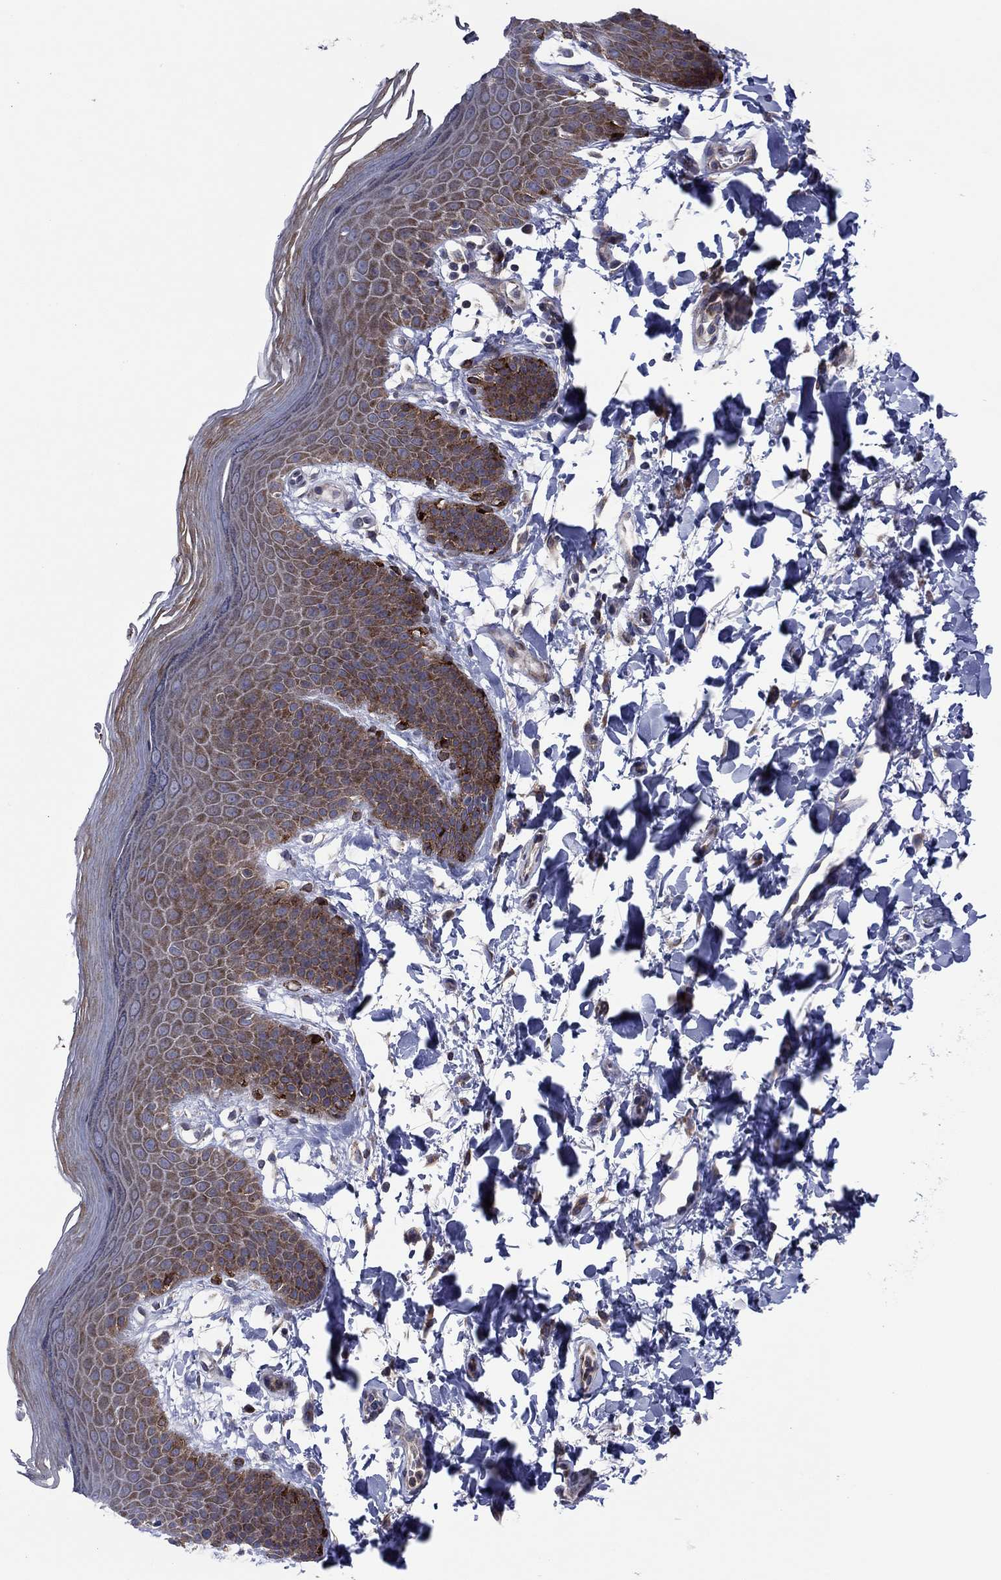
{"staining": {"intensity": "strong", "quantity": "25%-75%", "location": "cytoplasmic/membranous"}, "tissue": "skin", "cell_type": "Epidermal cells", "image_type": "normal", "snomed": [{"axis": "morphology", "description": "Normal tissue, NOS"}, {"axis": "topography", "description": "Anal"}], "caption": "Immunohistochemistry (IHC) staining of normal skin, which reveals high levels of strong cytoplasmic/membranous staining in about 25%-75% of epidermal cells indicating strong cytoplasmic/membranous protein positivity. The staining was performed using DAB (brown) for protein detection and nuclei were counterstained in hematoxylin (blue).", "gene": "GPR155", "patient": {"sex": "male", "age": 53}}